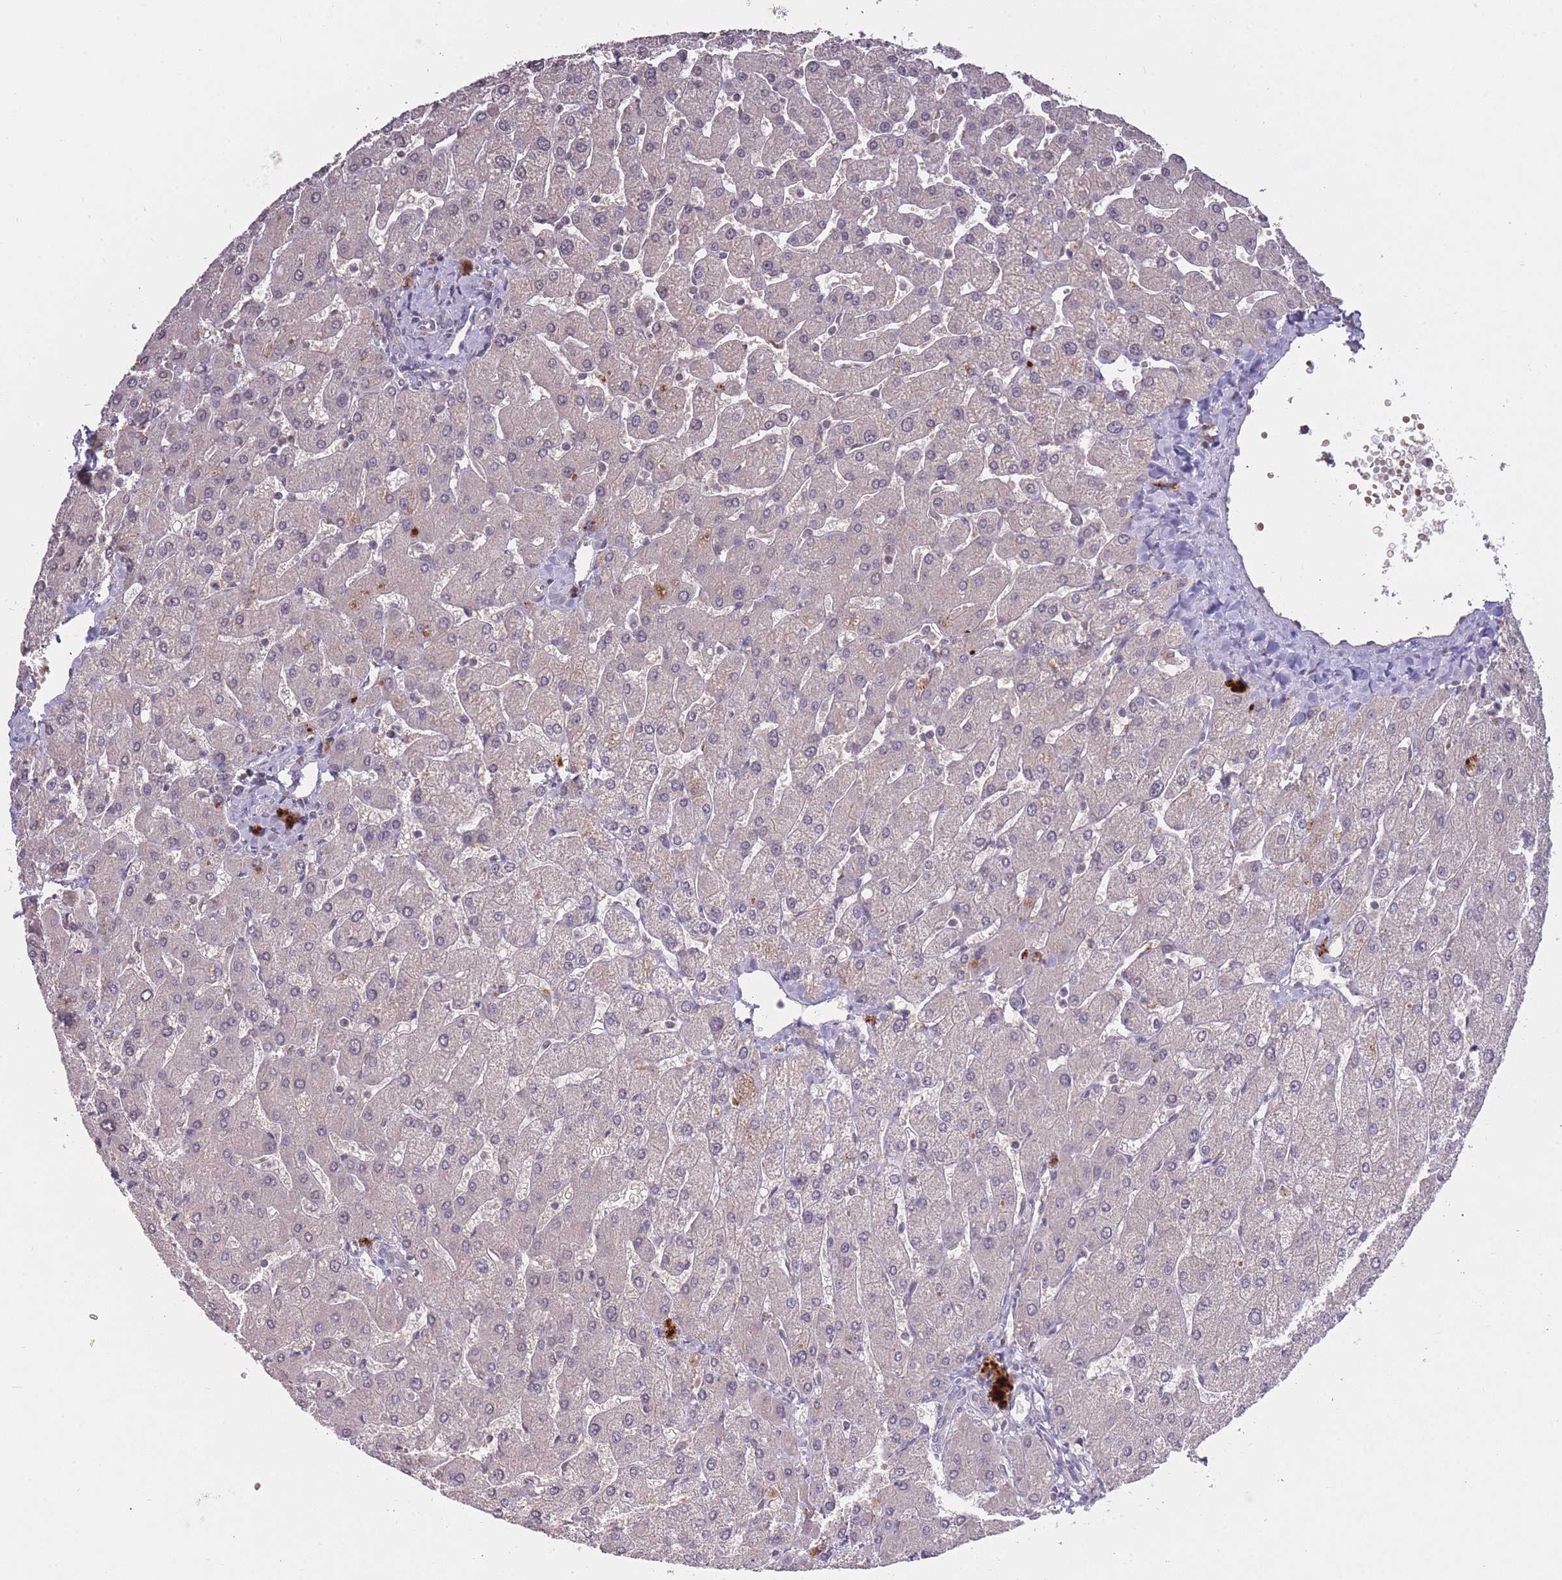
{"staining": {"intensity": "negative", "quantity": "none", "location": "none"}, "tissue": "liver", "cell_type": "Cholangiocytes", "image_type": "normal", "snomed": [{"axis": "morphology", "description": "Normal tissue, NOS"}, {"axis": "topography", "description": "Liver"}], "caption": "Immunohistochemistry of benign liver displays no expression in cholangiocytes.", "gene": "ADCYAP1R1", "patient": {"sex": "male", "age": 55}}